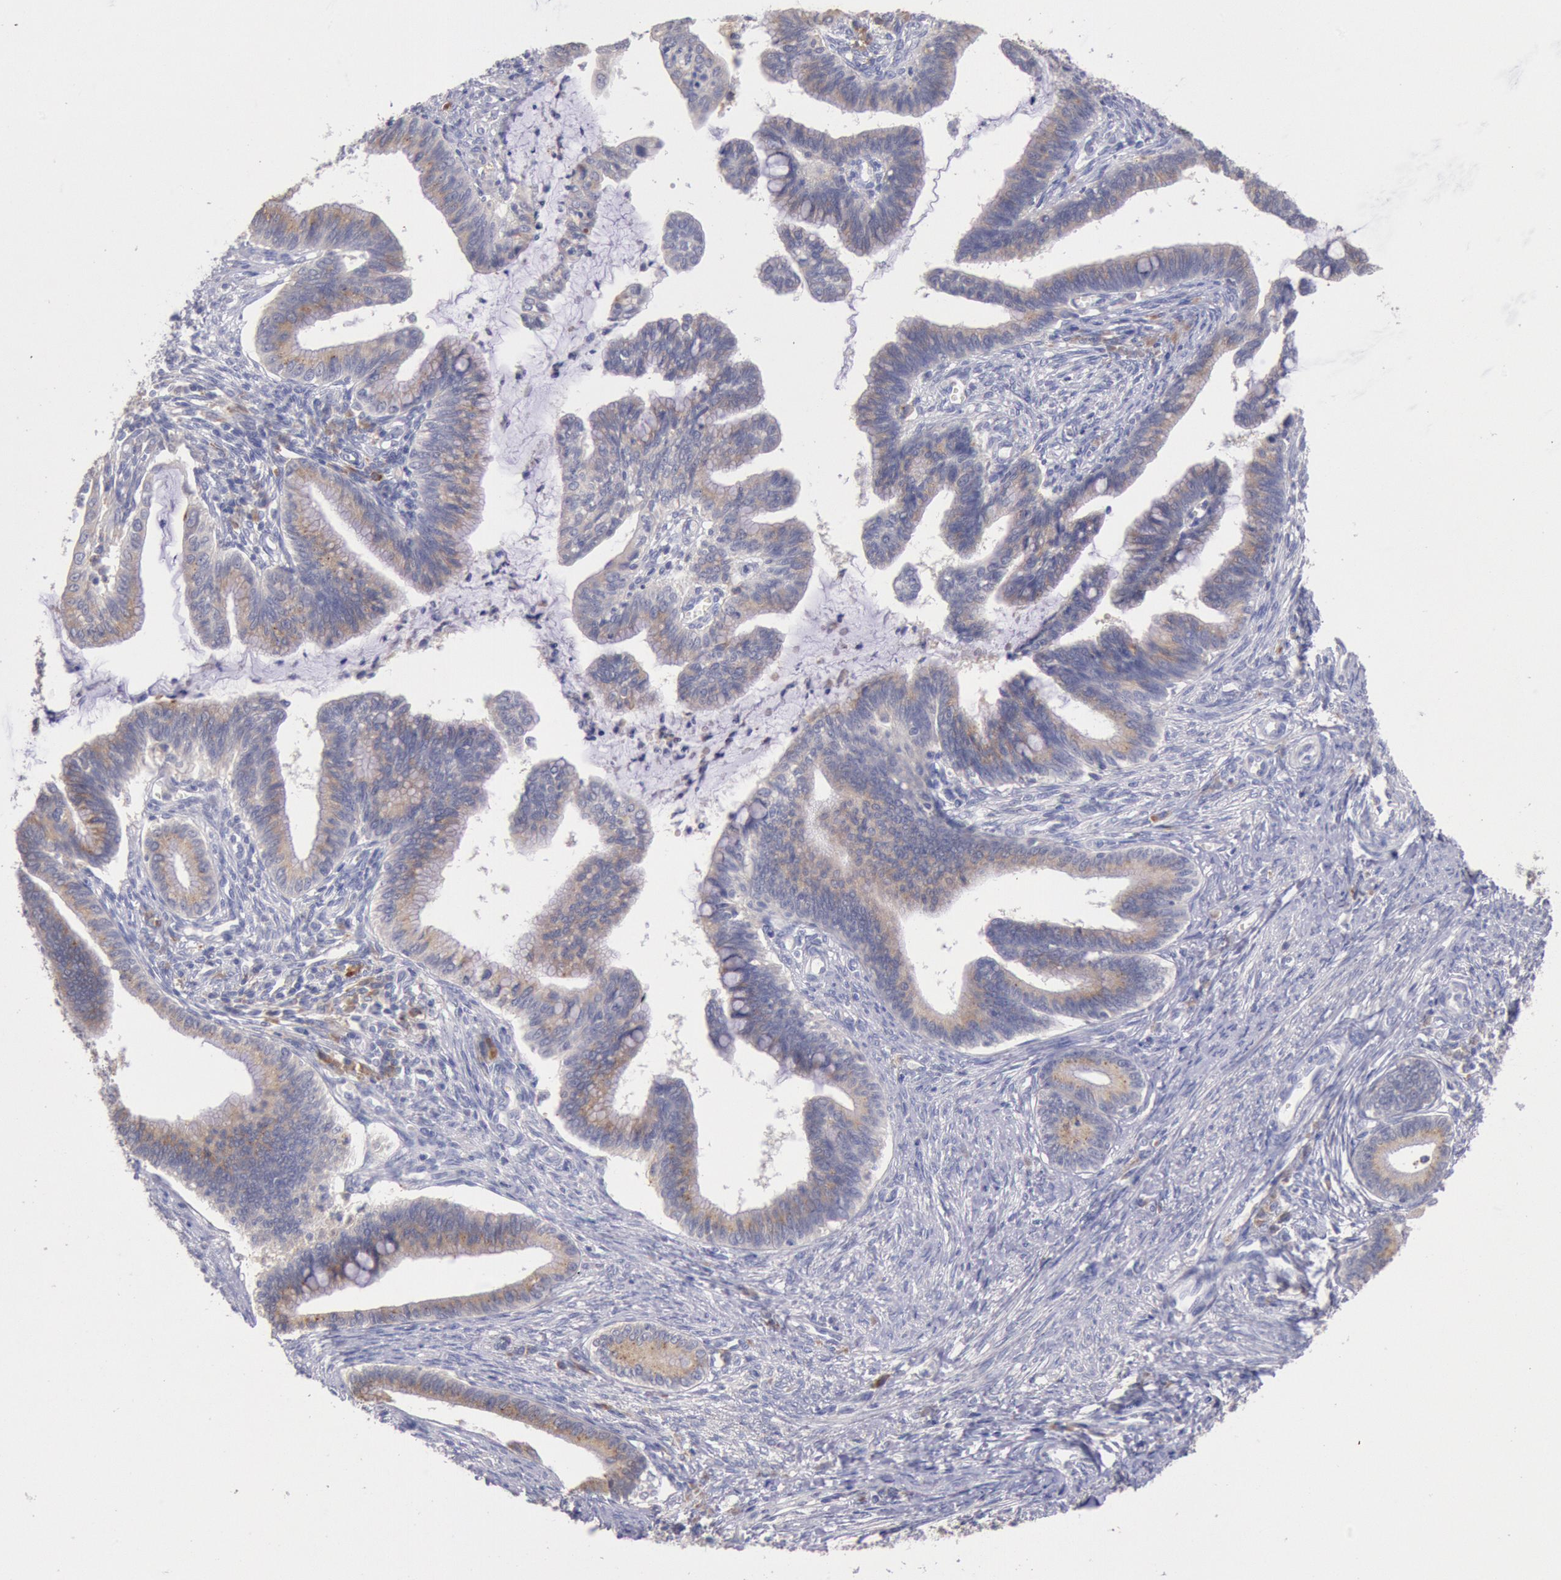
{"staining": {"intensity": "weak", "quantity": ">75%", "location": "cytoplasmic/membranous"}, "tissue": "cervical cancer", "cell_type": "Tumor cells", "image_type": "cancer", "snomed": [{"axis": "morphology", "description": "Adenocarcinoma, NOS"}, {"axis": "topography", "description": "Cervix"}], "caption": "IHC (DAB (3,3'-diaminobenzidine)) staining of human cervical cancer (adenocarcinoma) shows weak cytoplasmic/membranous protein expression in about >75% of tumor cells.", "gene": "GAL3ST1", "patient": {"sex": "female", "age": 36}}